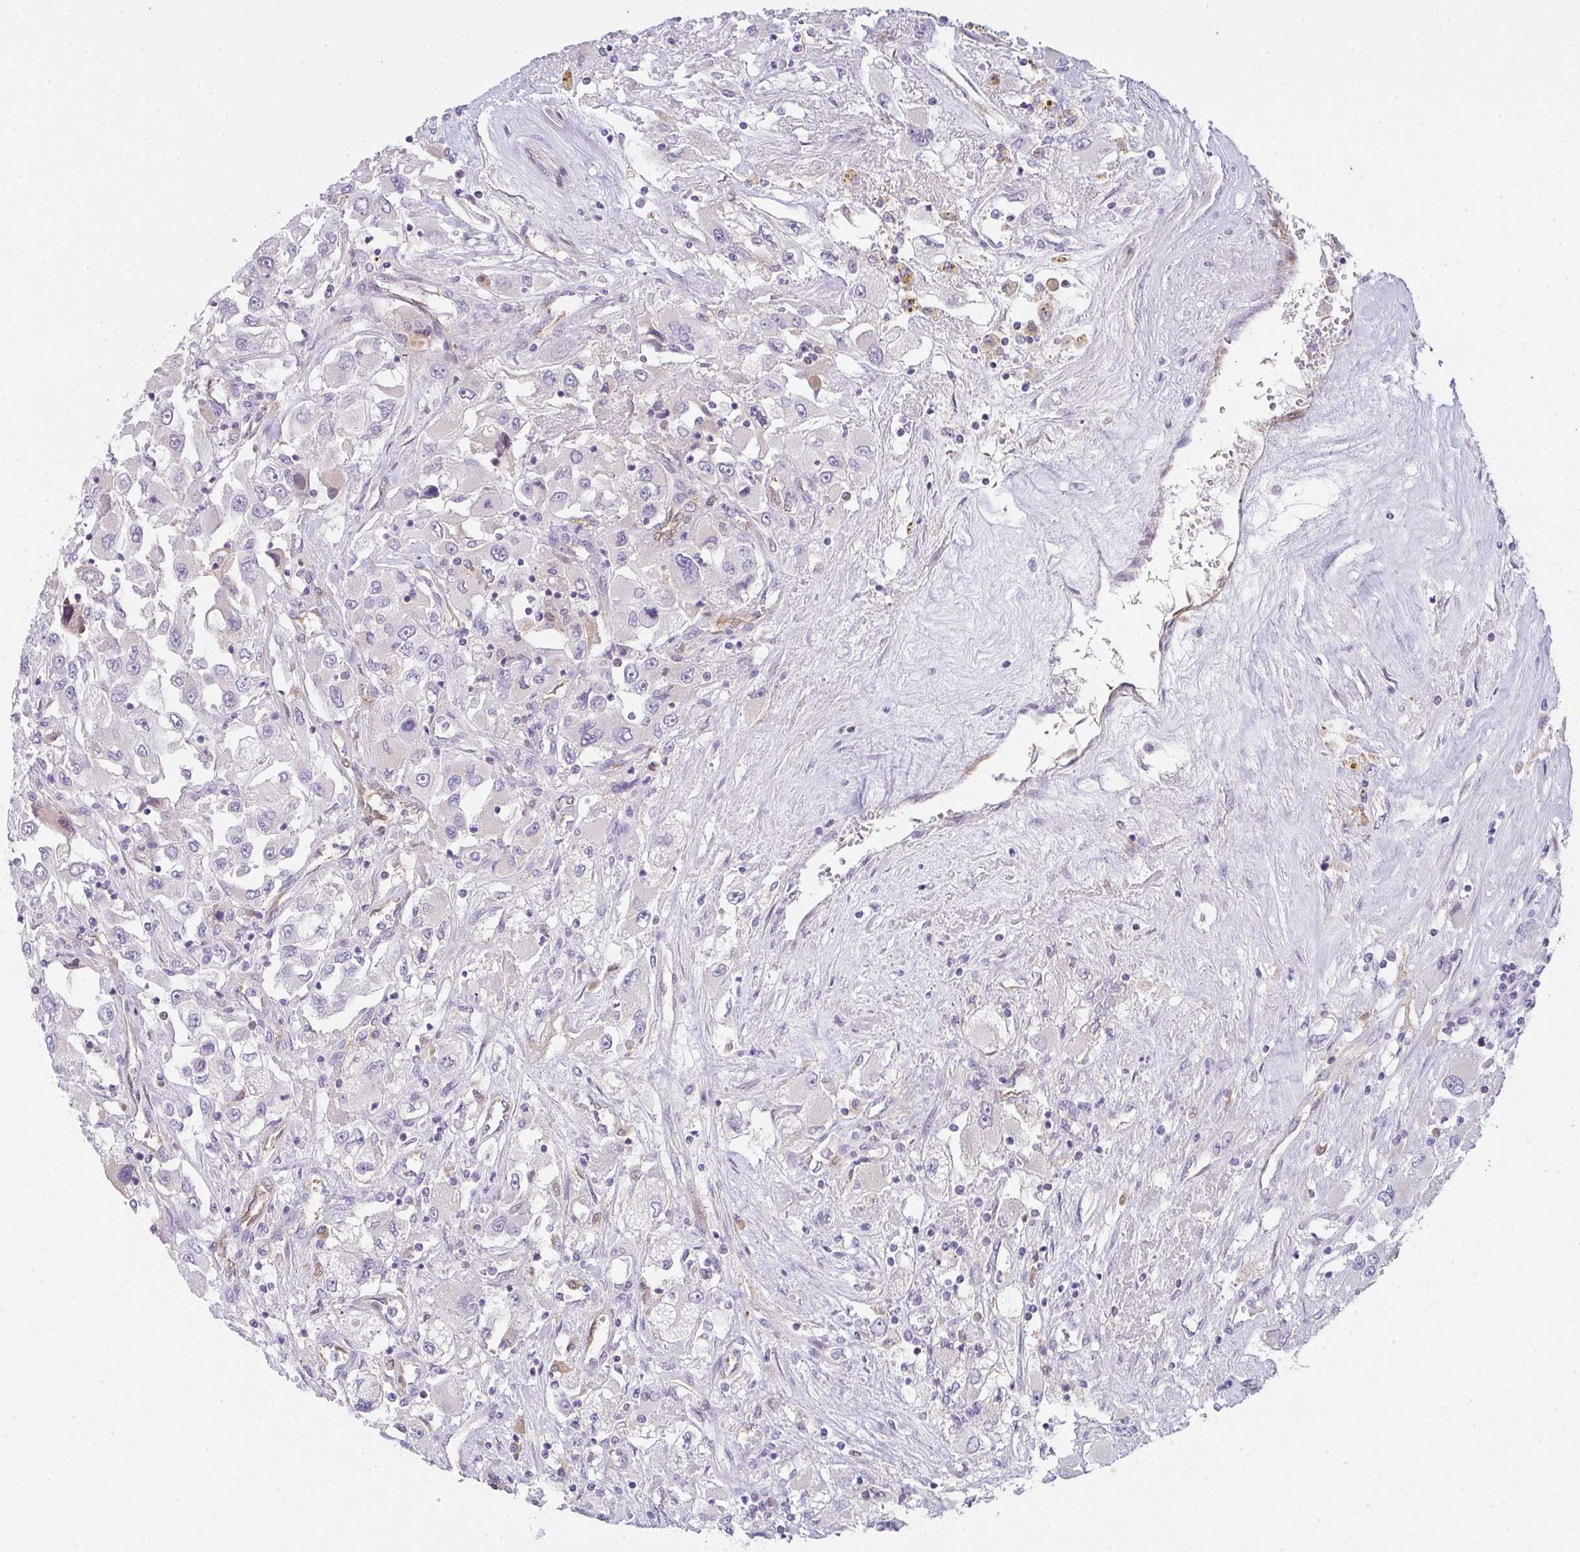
{"staining": {"intensity": "negative", "quantity": "none", "location": "none"}, "tissue": "renal cancer", "cell_type": "Tumor cells", "image_type": "cancer", "snomed": [{"axis": "morphology", "description": "Adenocarcinoma, NOS"}, {"axis": "topography", "description": "Kidney"}], "caption": "The histopathology image demonstrates no significant staining in tumor cells of adenocarcinoma (renal). (IHC, brightfield microscopy, high magnification).", "gene": "COX7B", "patient": {"sex": "female", "age": 52}}